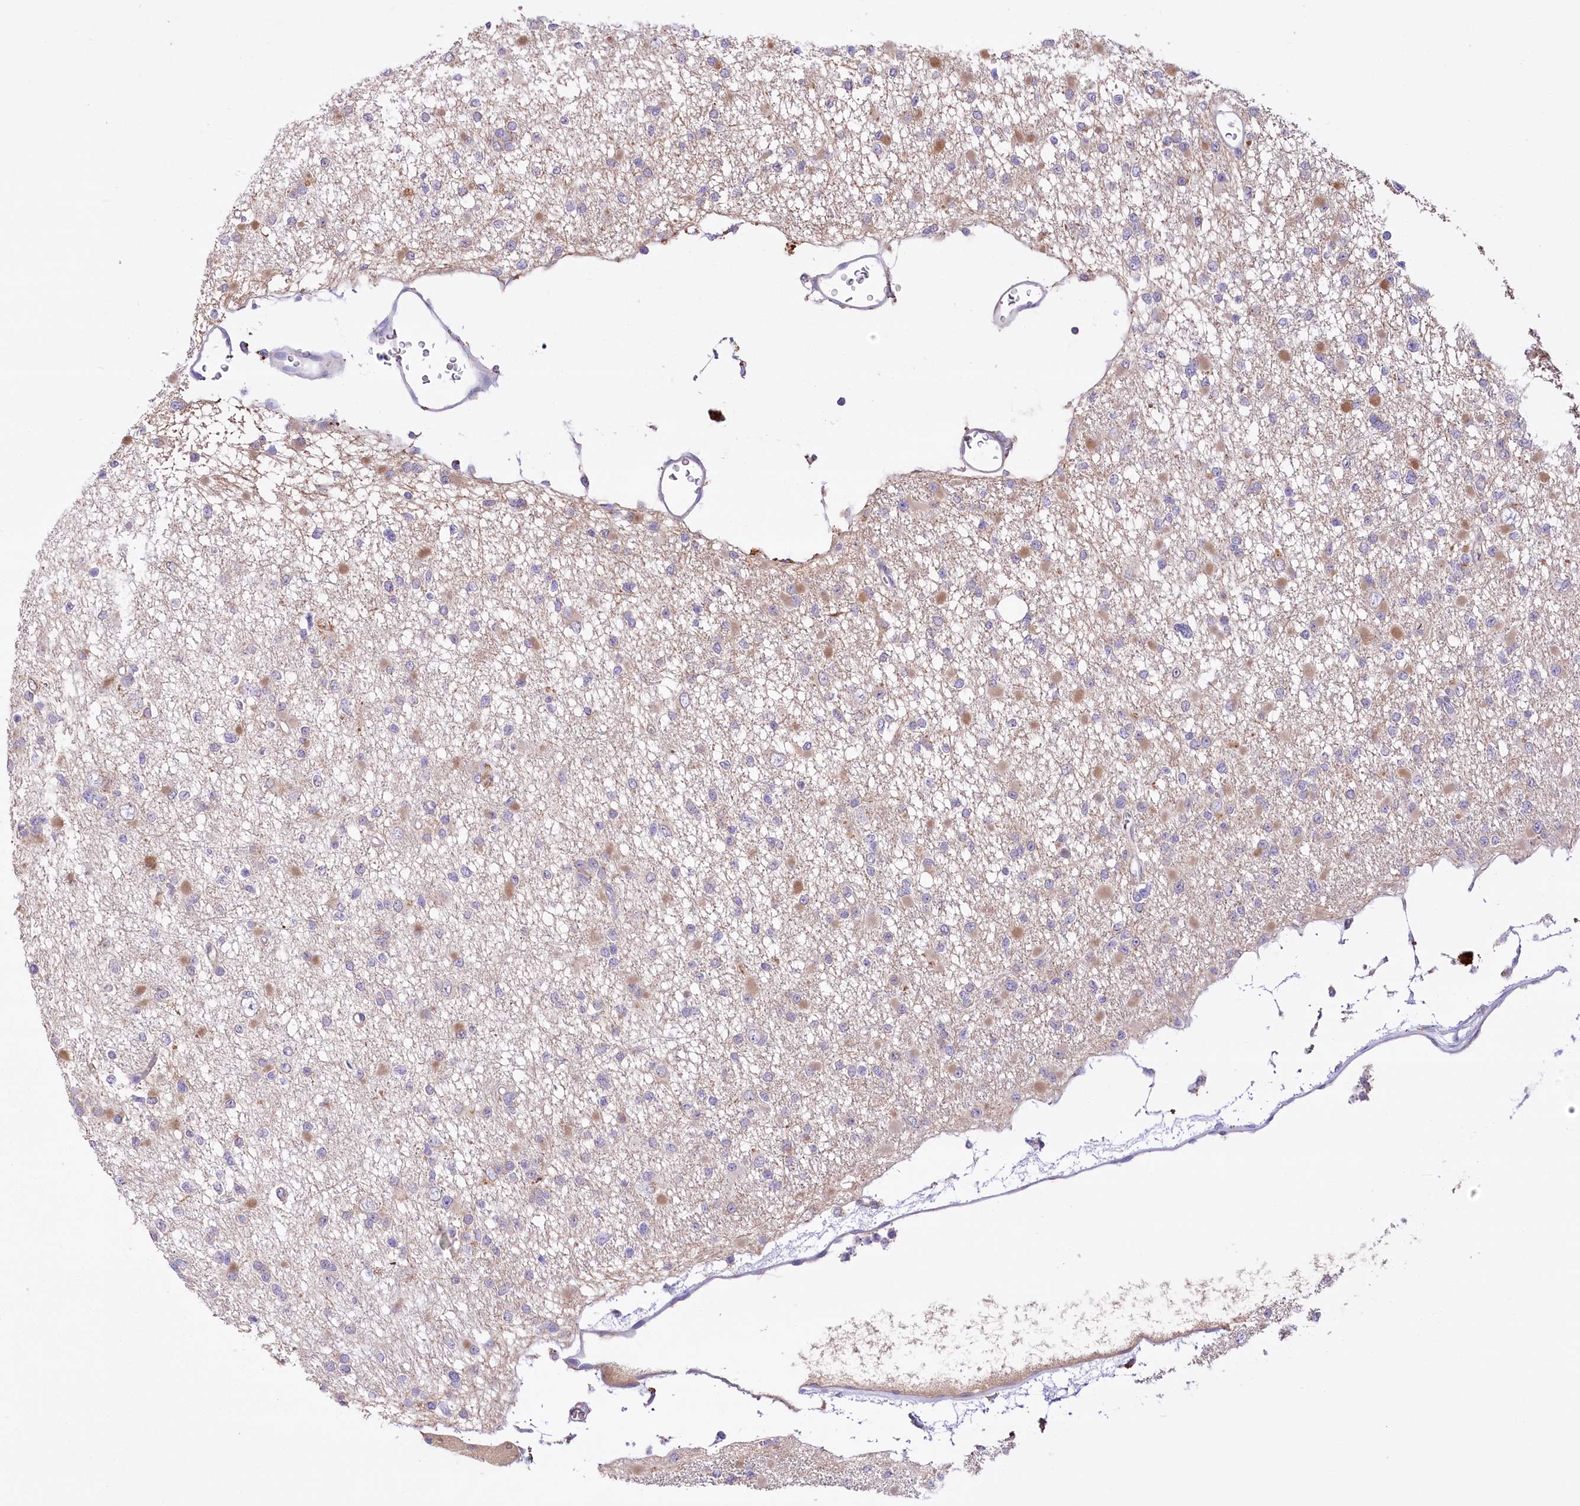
{"staining": {"intensity": "negative", "quantity": "none", "location": "none"}, "tissue": "glioma", "cell_type": "Tumor cells", "image_type": "cancer", "snomed": [{"axis": "morphology", "description": "Glioma, malignant, Low grade"}, {"axis": "topography", "description": "Brain"}], "caption": "Tumor cells are negative for protein expression in human low-grade glioma (malignant).", "gene": "PBLD", "patient": {"sex": "female", "age": 22}}